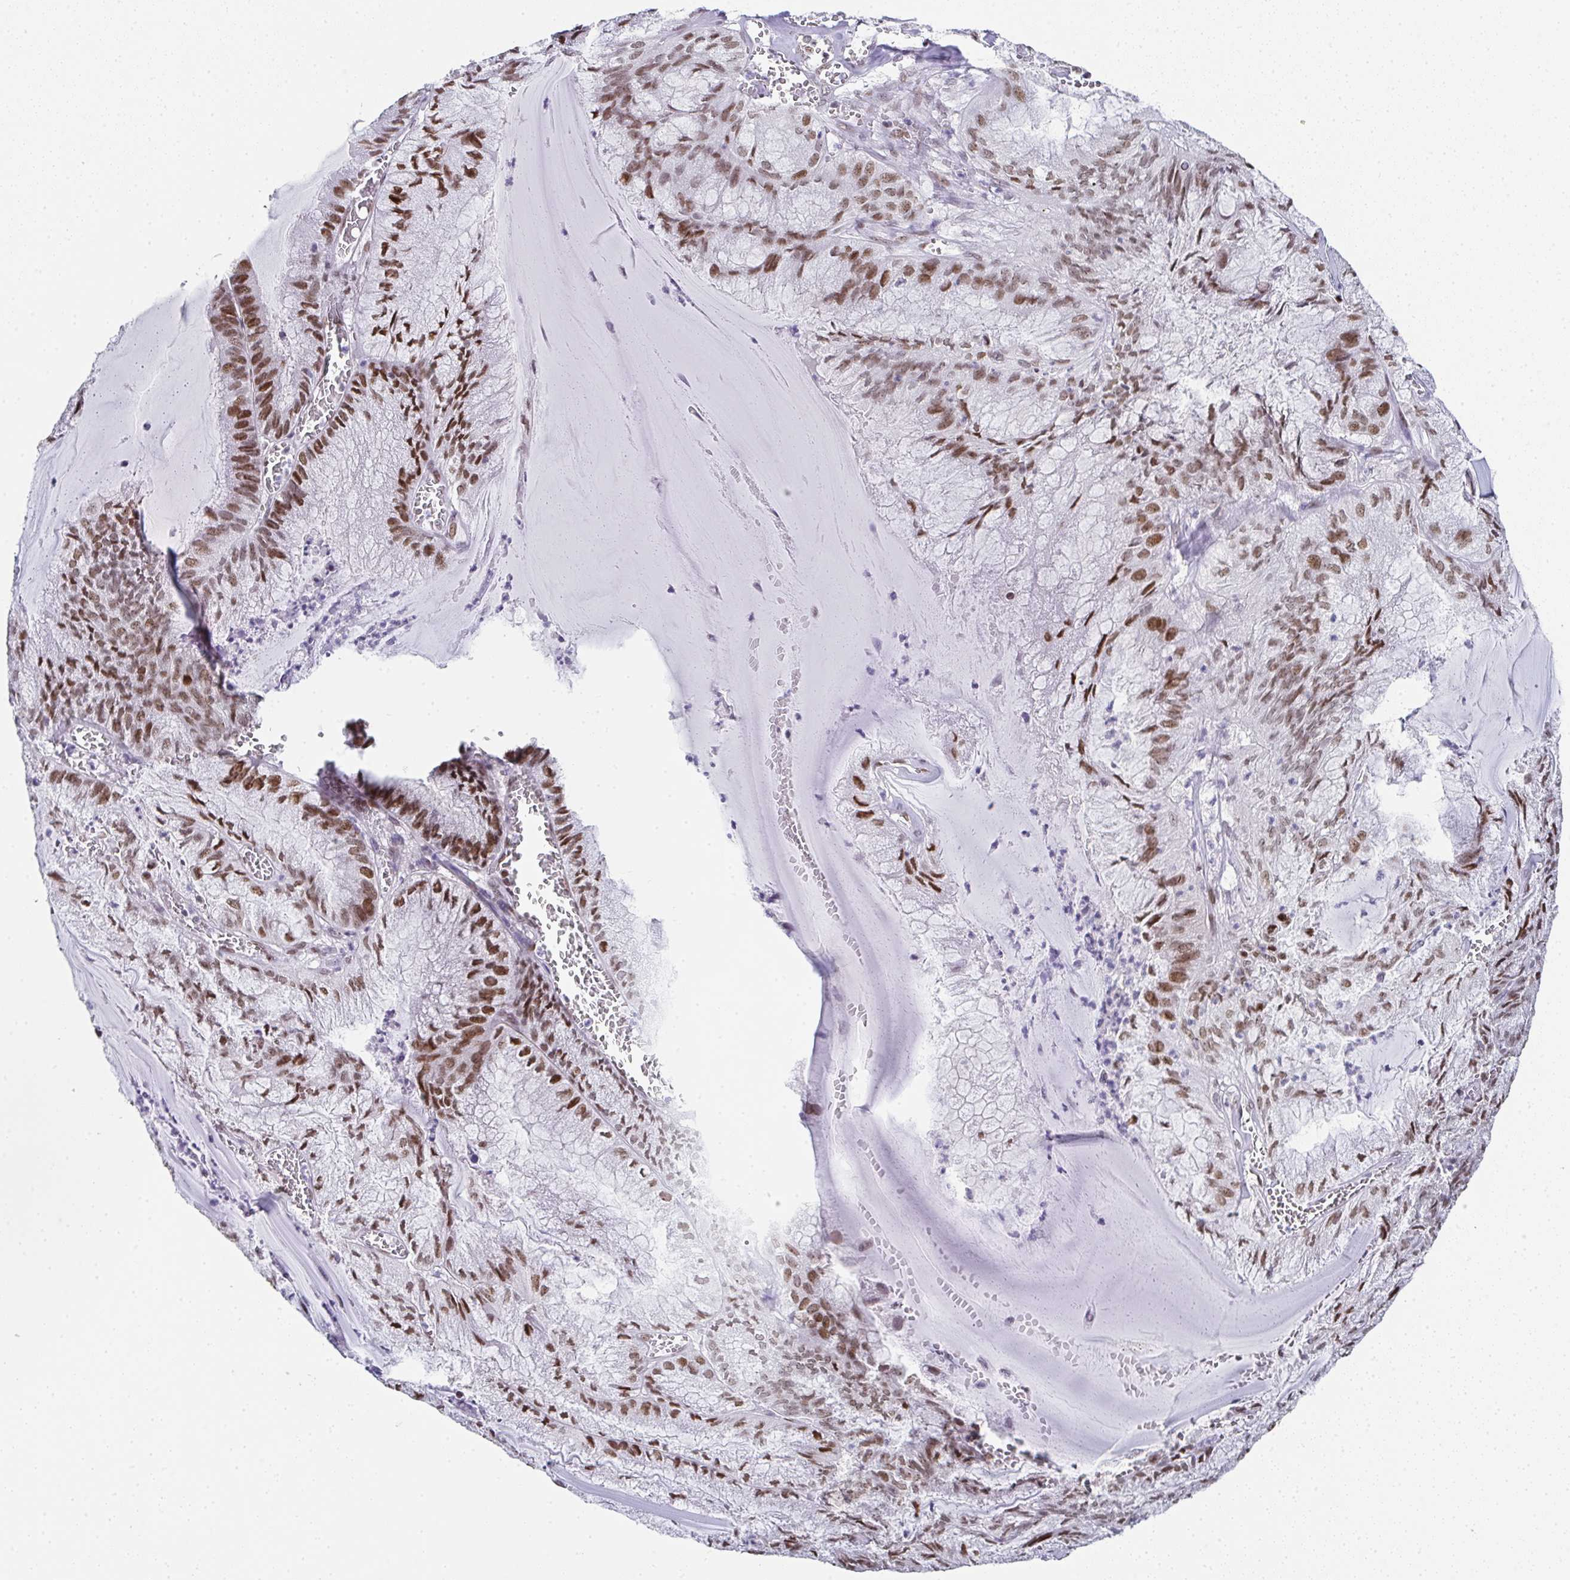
{"staining": {"intensity": "moderate", "quantity": ">75%", "location": "nuclear"}, "tissue": "endometrial cancer", "cell_type": "Tumor cells", "image_type": "cancer", "snomed": [{"axis": "morphology", "description": "Carcinoma, NOS"}, {"axis": "topography", "description": "Endometrium"}], "caption": "High-power microscopy captured an immunohistochemistry (IHC) histopathology image of carcinoma (endometrial), revealing moderate nuclear expression in about >75% of tumor cells.", "gene": "RB1", "patient": {"sex": "female", "age": 62}}